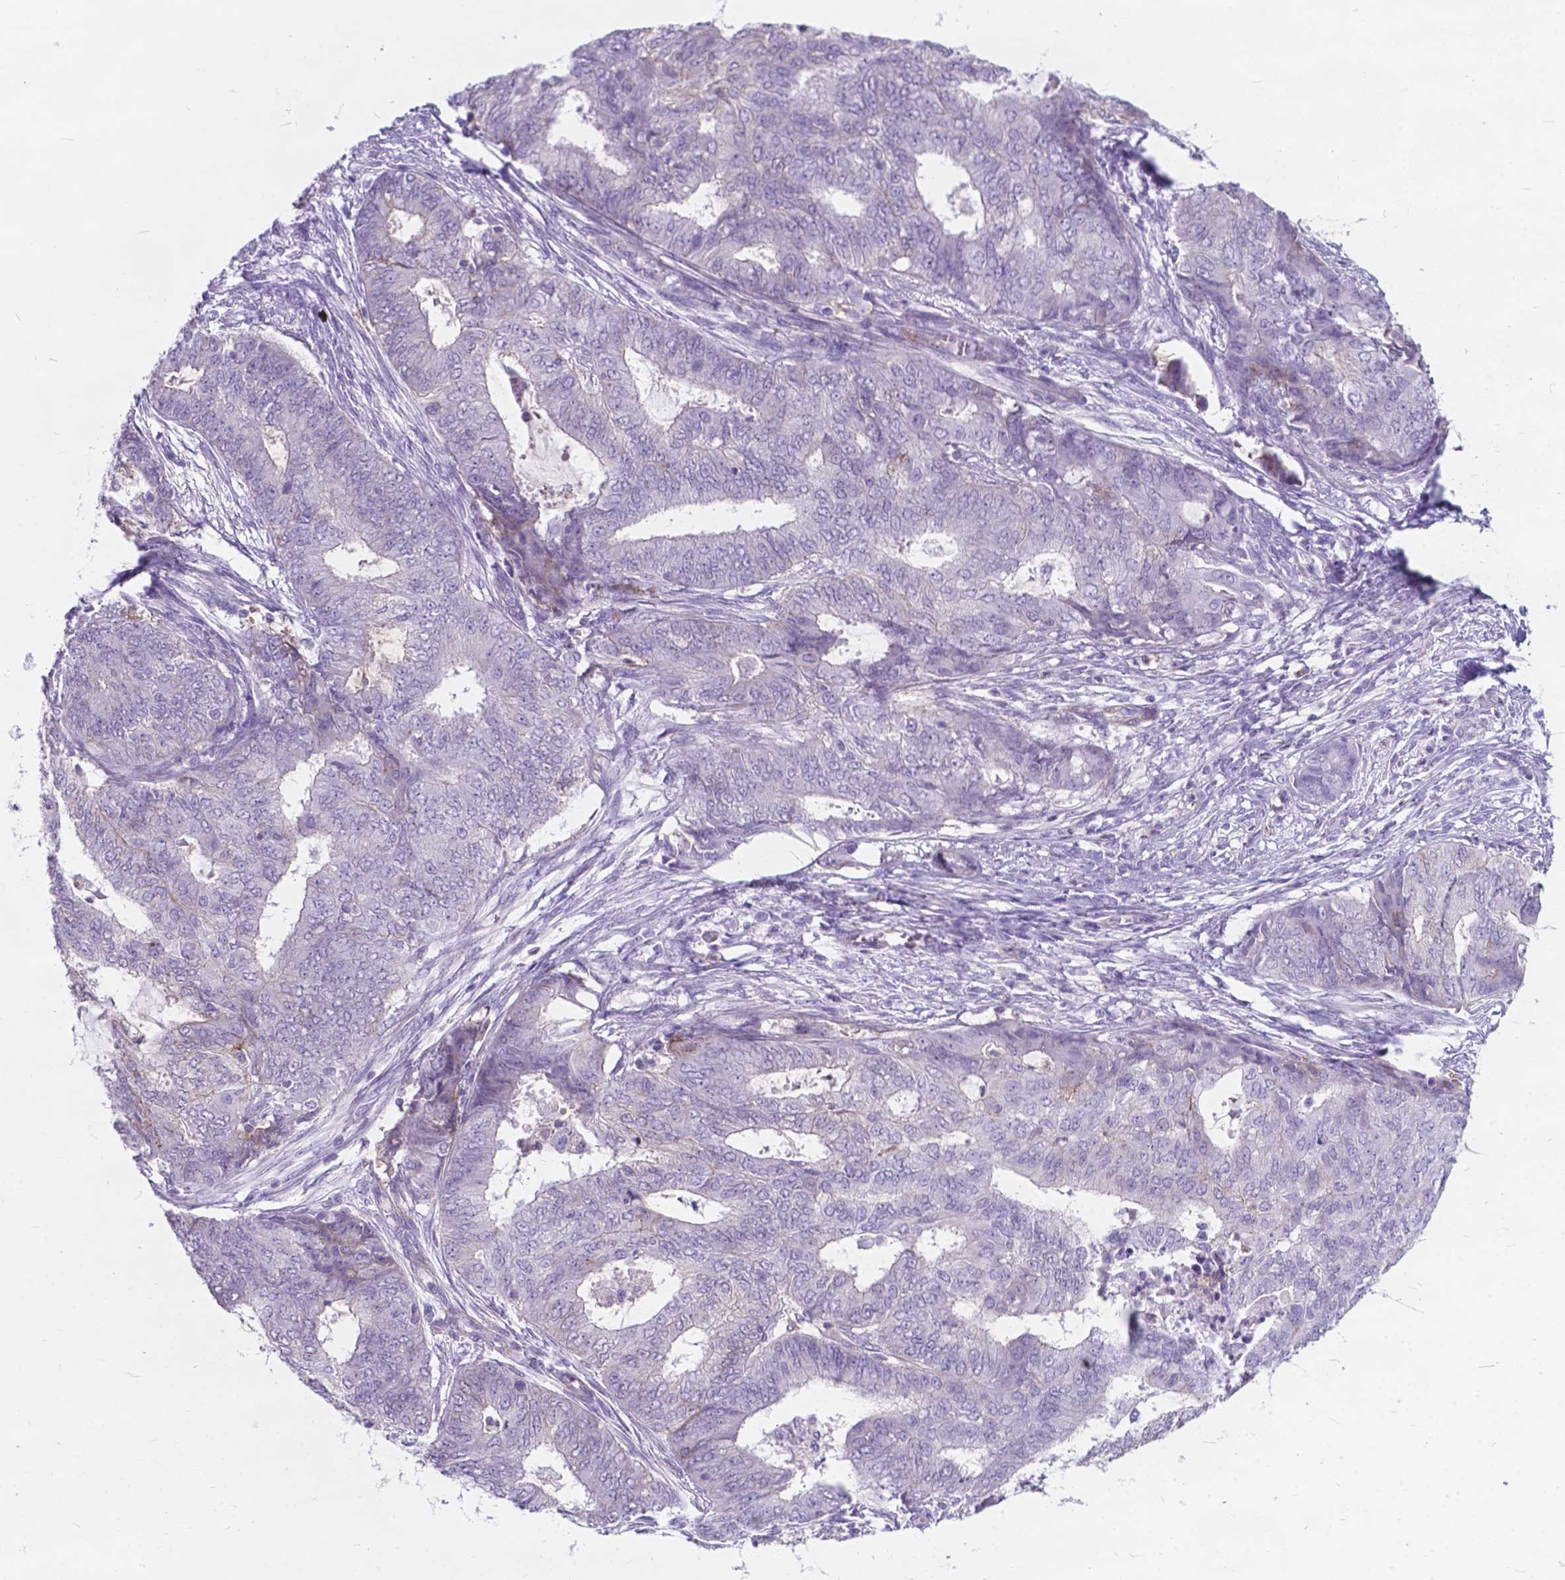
{"staining": {"intensity": "negative", "quantity": "none", "location": "none"}, "tissue": "endometrial cancer", "cell_type": "Tumor cells", "image_type": "cancer", "snomed": [{"axis": "morphology", "description": "Adenocarcinoma, NOS"}, {"axis": "topography", "description": "Endometrium"}], "caption": "IHC image of neoplastic tissue: endometrial cancer stained with DAB (3,3'-diaminobenzidine) shows no significant protein staining in tumor cells.", "gene": "KIAA0040", "patient": {"sex": "female", "age": 62}}